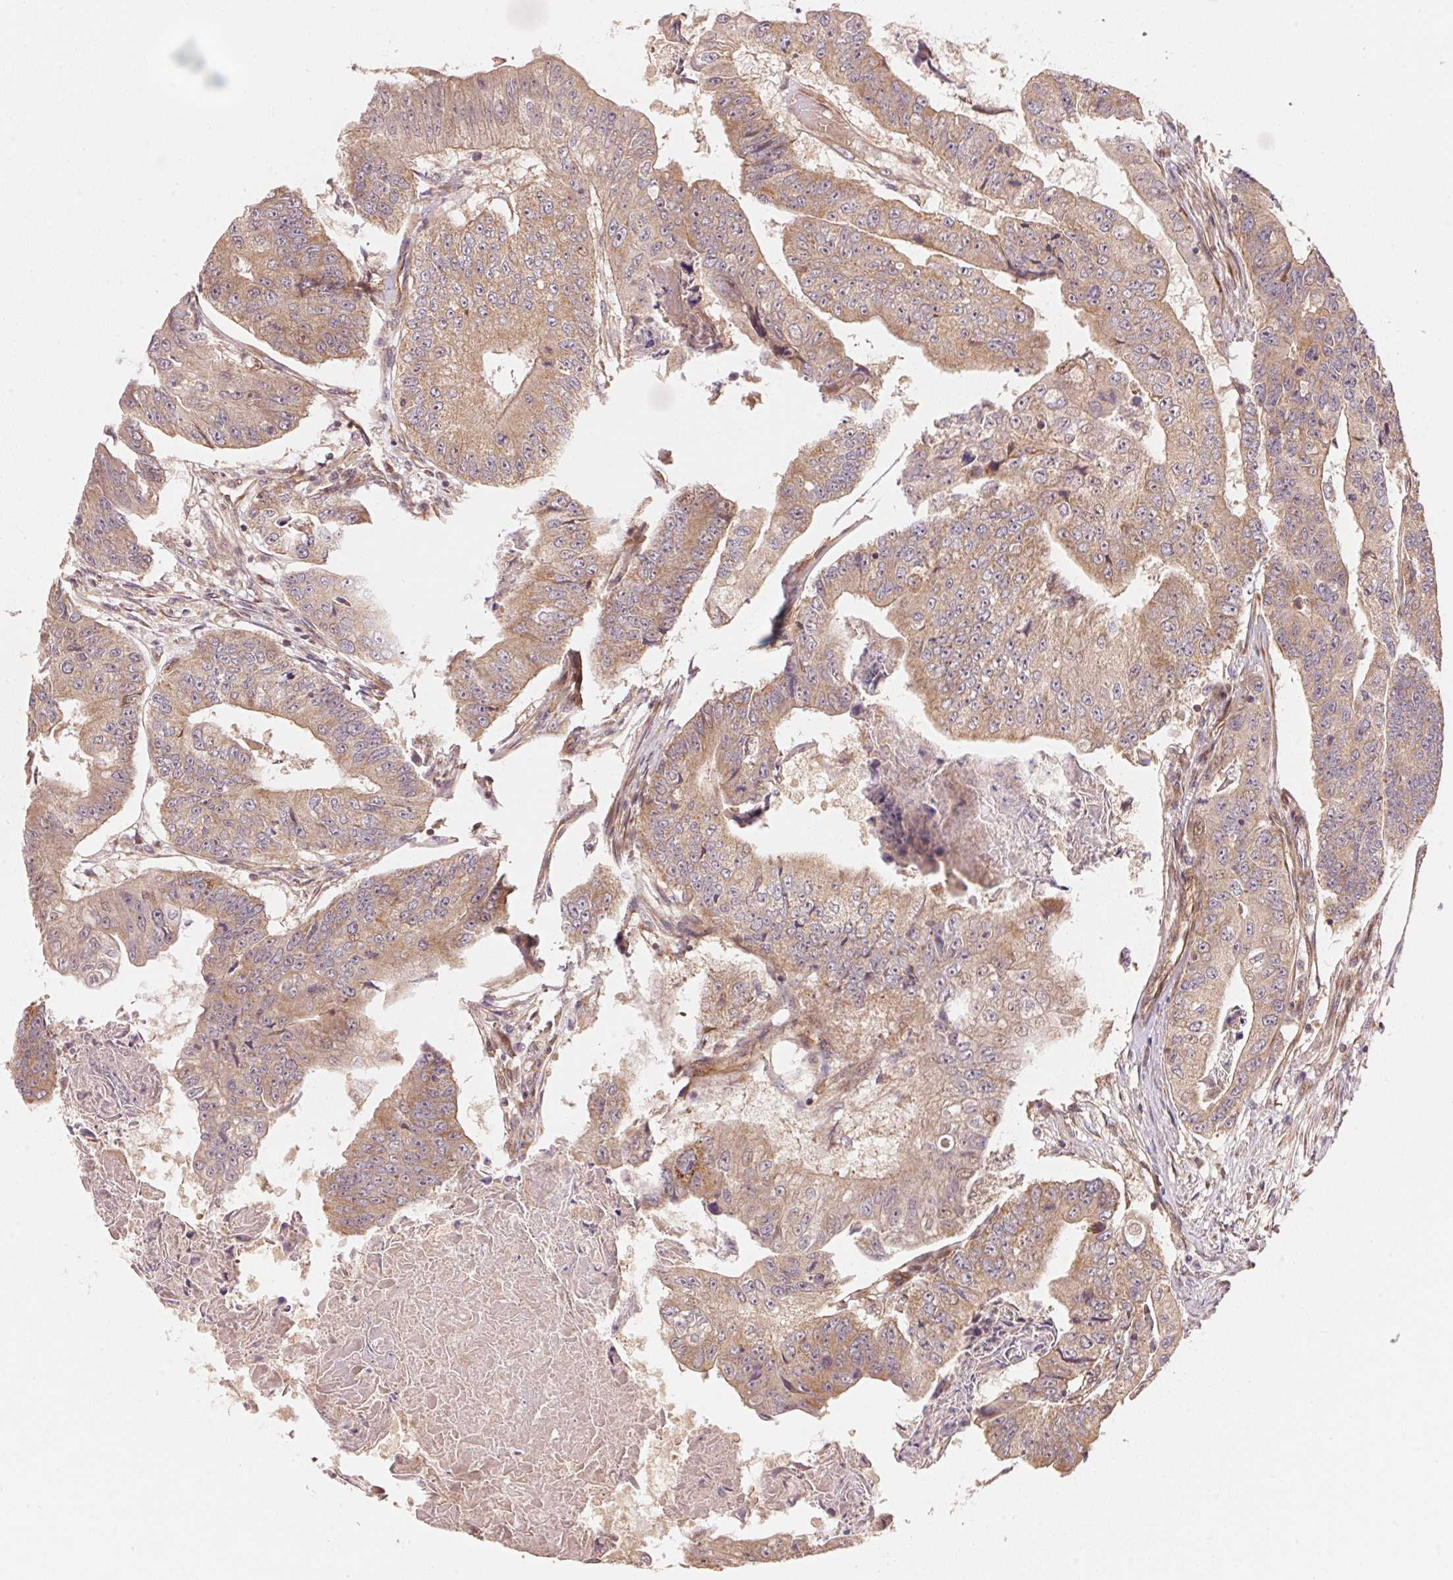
{"staining": {"intensity": "weak", "quantity": ">75%", "location": "cytoplasmic/membranous"}, "tissue": "colorectal cancer", "cell_type": "Tumor cells", "image_type": "cancer", "snomed": [{"axis": "morphology", "description": "Adenocarcinoma, NOS"}, {"axis": "topography", "description": "Colon"}], "caption": "Protein staining of adenocarcinoma (colorectal) tissue reveals weak cytoplasmic/membranous expression in about >75% of tumor cells.", "gene": "TNIP2", "patient": {"sex": "female", "age": 67}}